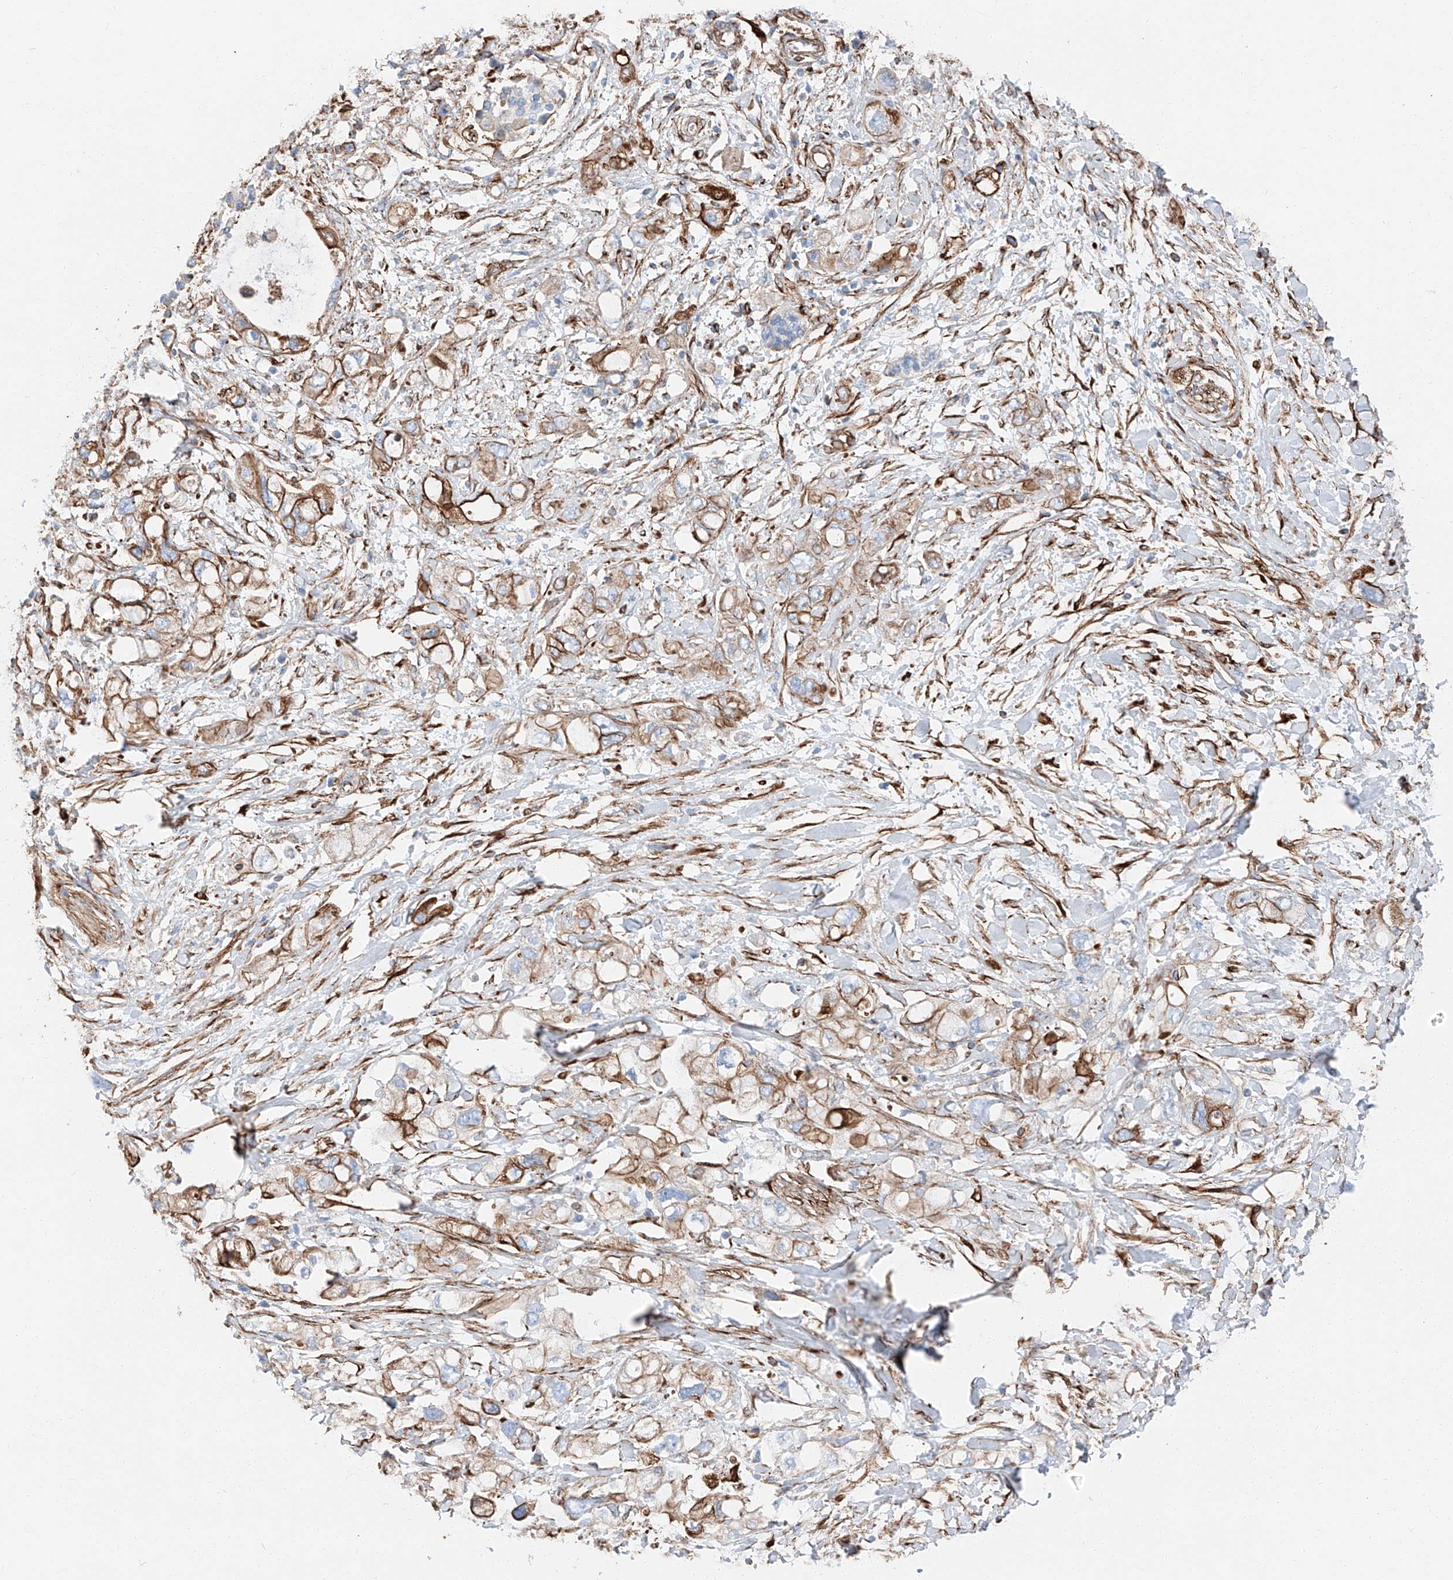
{"staining": {"intensity": "moderate", "quantity": ">75%", "location": "cytoplasmic/membranous"}, "tissue": "pancreatic cancer", "cell_type": "Tumor cells", "image_type": "cancer", "snomed": [{"axis": "morphology", "description": "Adenocarcinoma, NOS"}, {"axis": "topography", "description": "Pancreas"}], "caption": "Tumor cells reveal medium levels of moderate cytoplasmic/membranous expression in approximately >75% of cells in pancreatic adenocarcinoma.", "gene": "ZNF804A", "patient": {"sex": "female", "age": 56}}